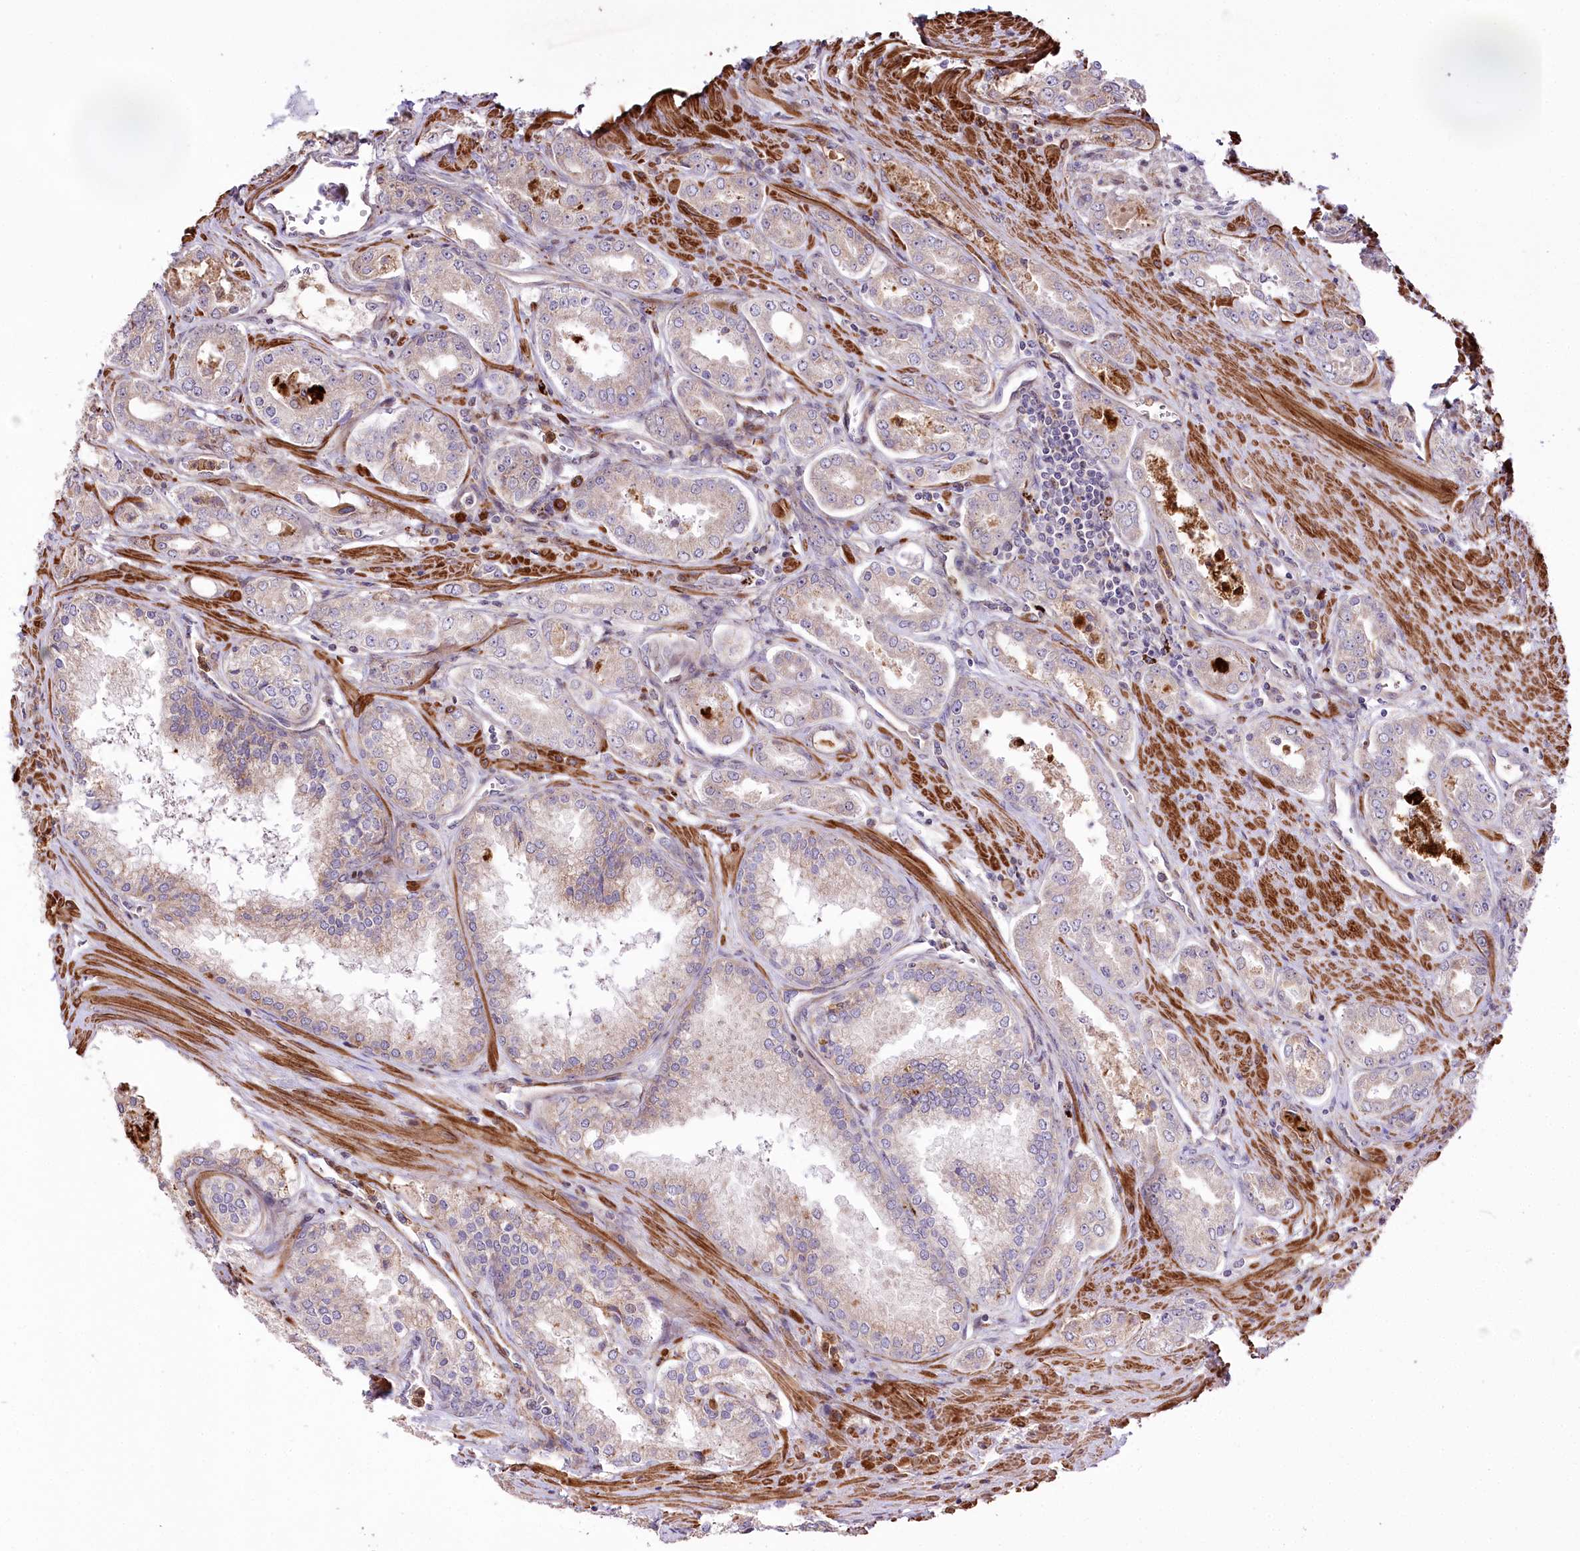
{"staining": {"intensity": "weak", "quantity": "25%-75%", "location": "cytoplasmic/membranous"}, "tissue": "prostate cancer", "cell_type": "Tumor cells", "image_type": "cancer", "snomed": [{"axis": "morphology", "description": "Adenocarcinoma, High grade"}, {"axis": "topography", "description": "Prostate"}], "caption": "A high-resolution histopathology image shows IHC staining of prostate adenocarcinoma (high-grade), which shows weak cytoplasmic/membranous expression in approximately 25%-75% of tumor cells.", "gene": "RNF24", "patient": {"sex": "male", "age": 72}}